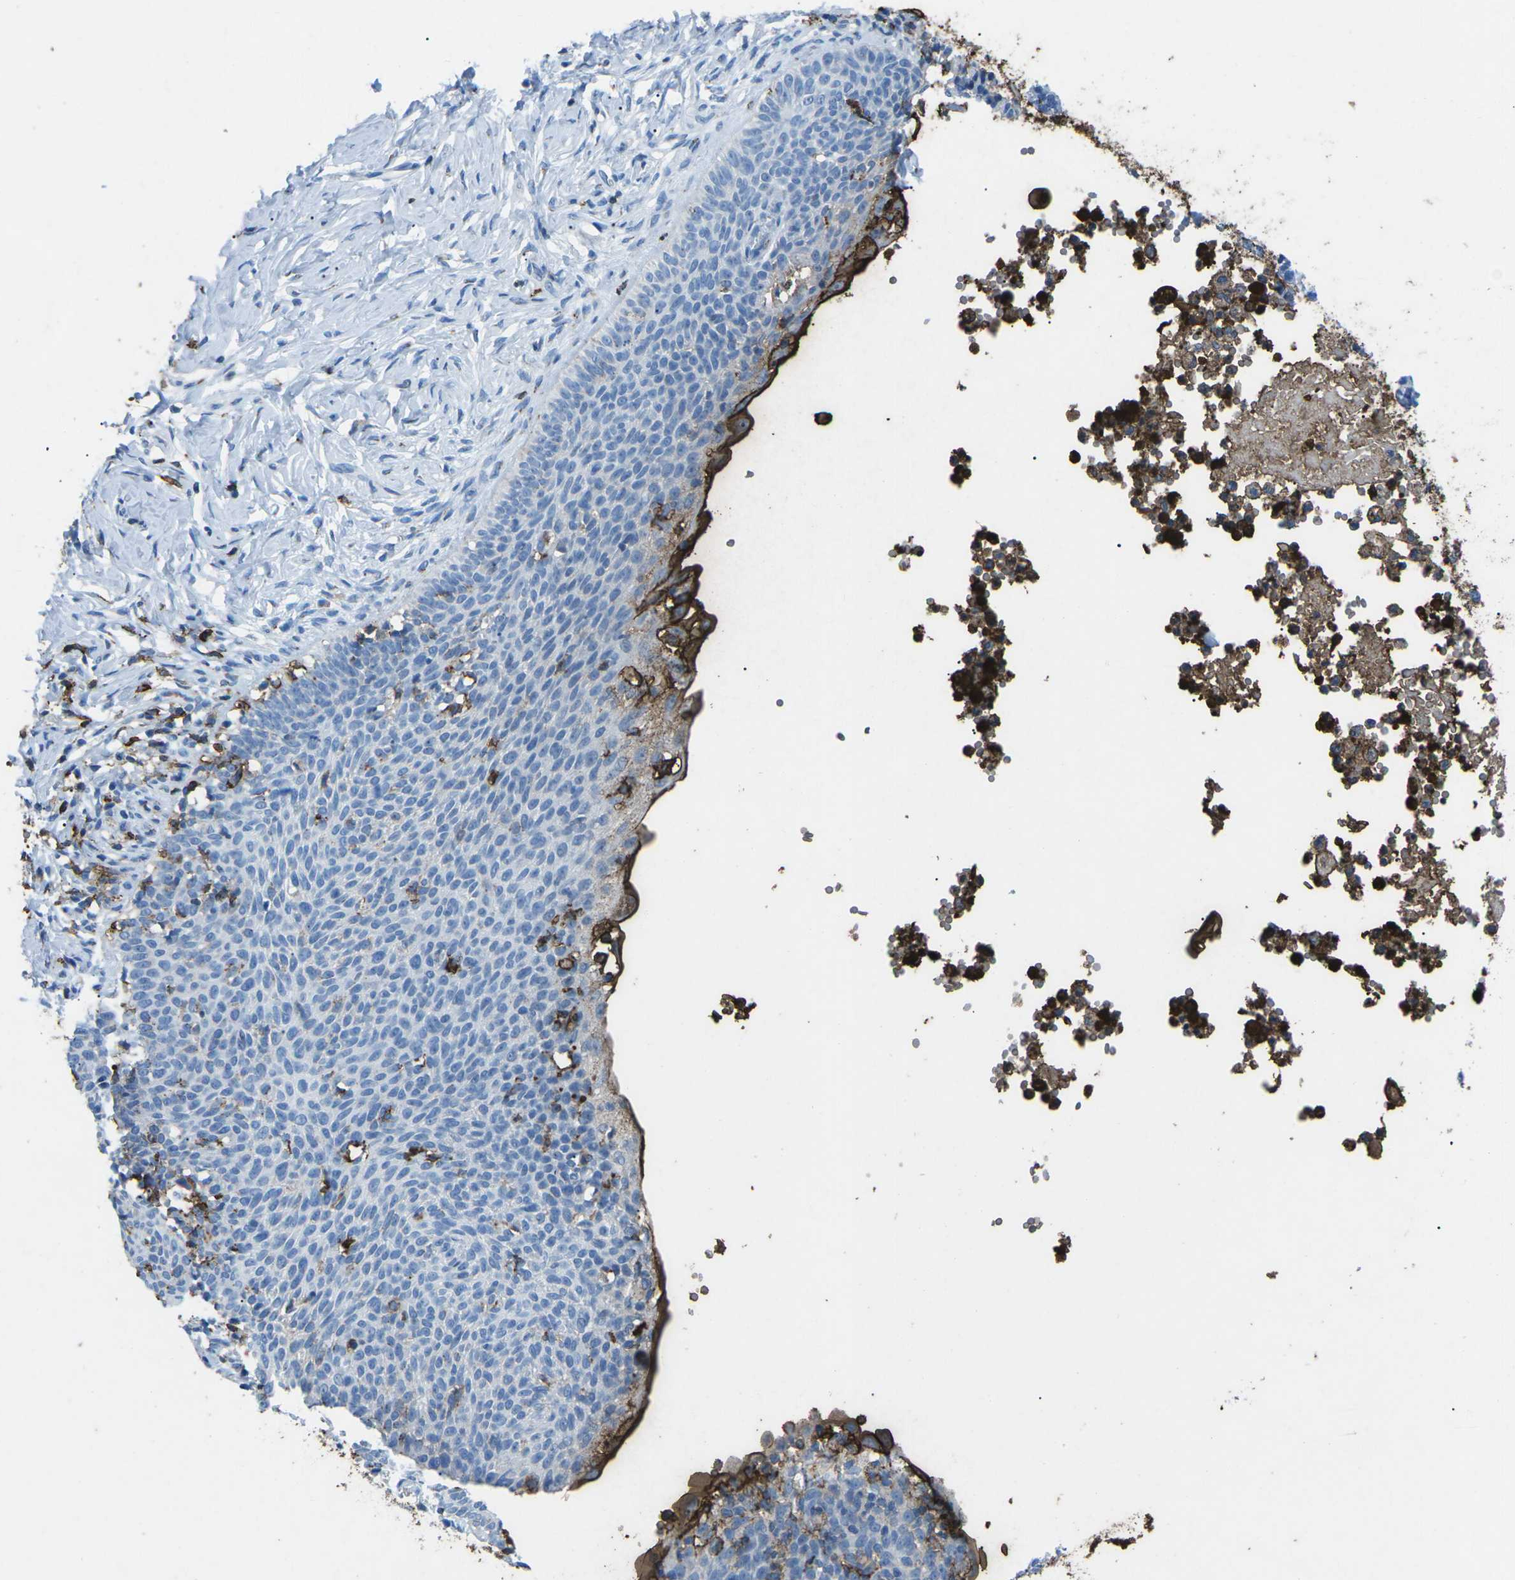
{"staining": {"intensity": "negative", "quantity": "none", "location": "none"}, "tissue": "skin cancer", "cell_type": "Tumor cells", "image_type": "cancer", "snomed": [{"axis": "morphology", "description": "Normal tissue, NOS"}, {"axis": "morphology", "description": "Basal cell carcinoma"}, {"axis": "topography", "description": "Skin"}], "caption": "Skin cancer was stained to show a protein in brown. There is no significant expression in tumor cells.", "gene": "CTAGE1", "patient": {"sex": "male", "age": 87}}